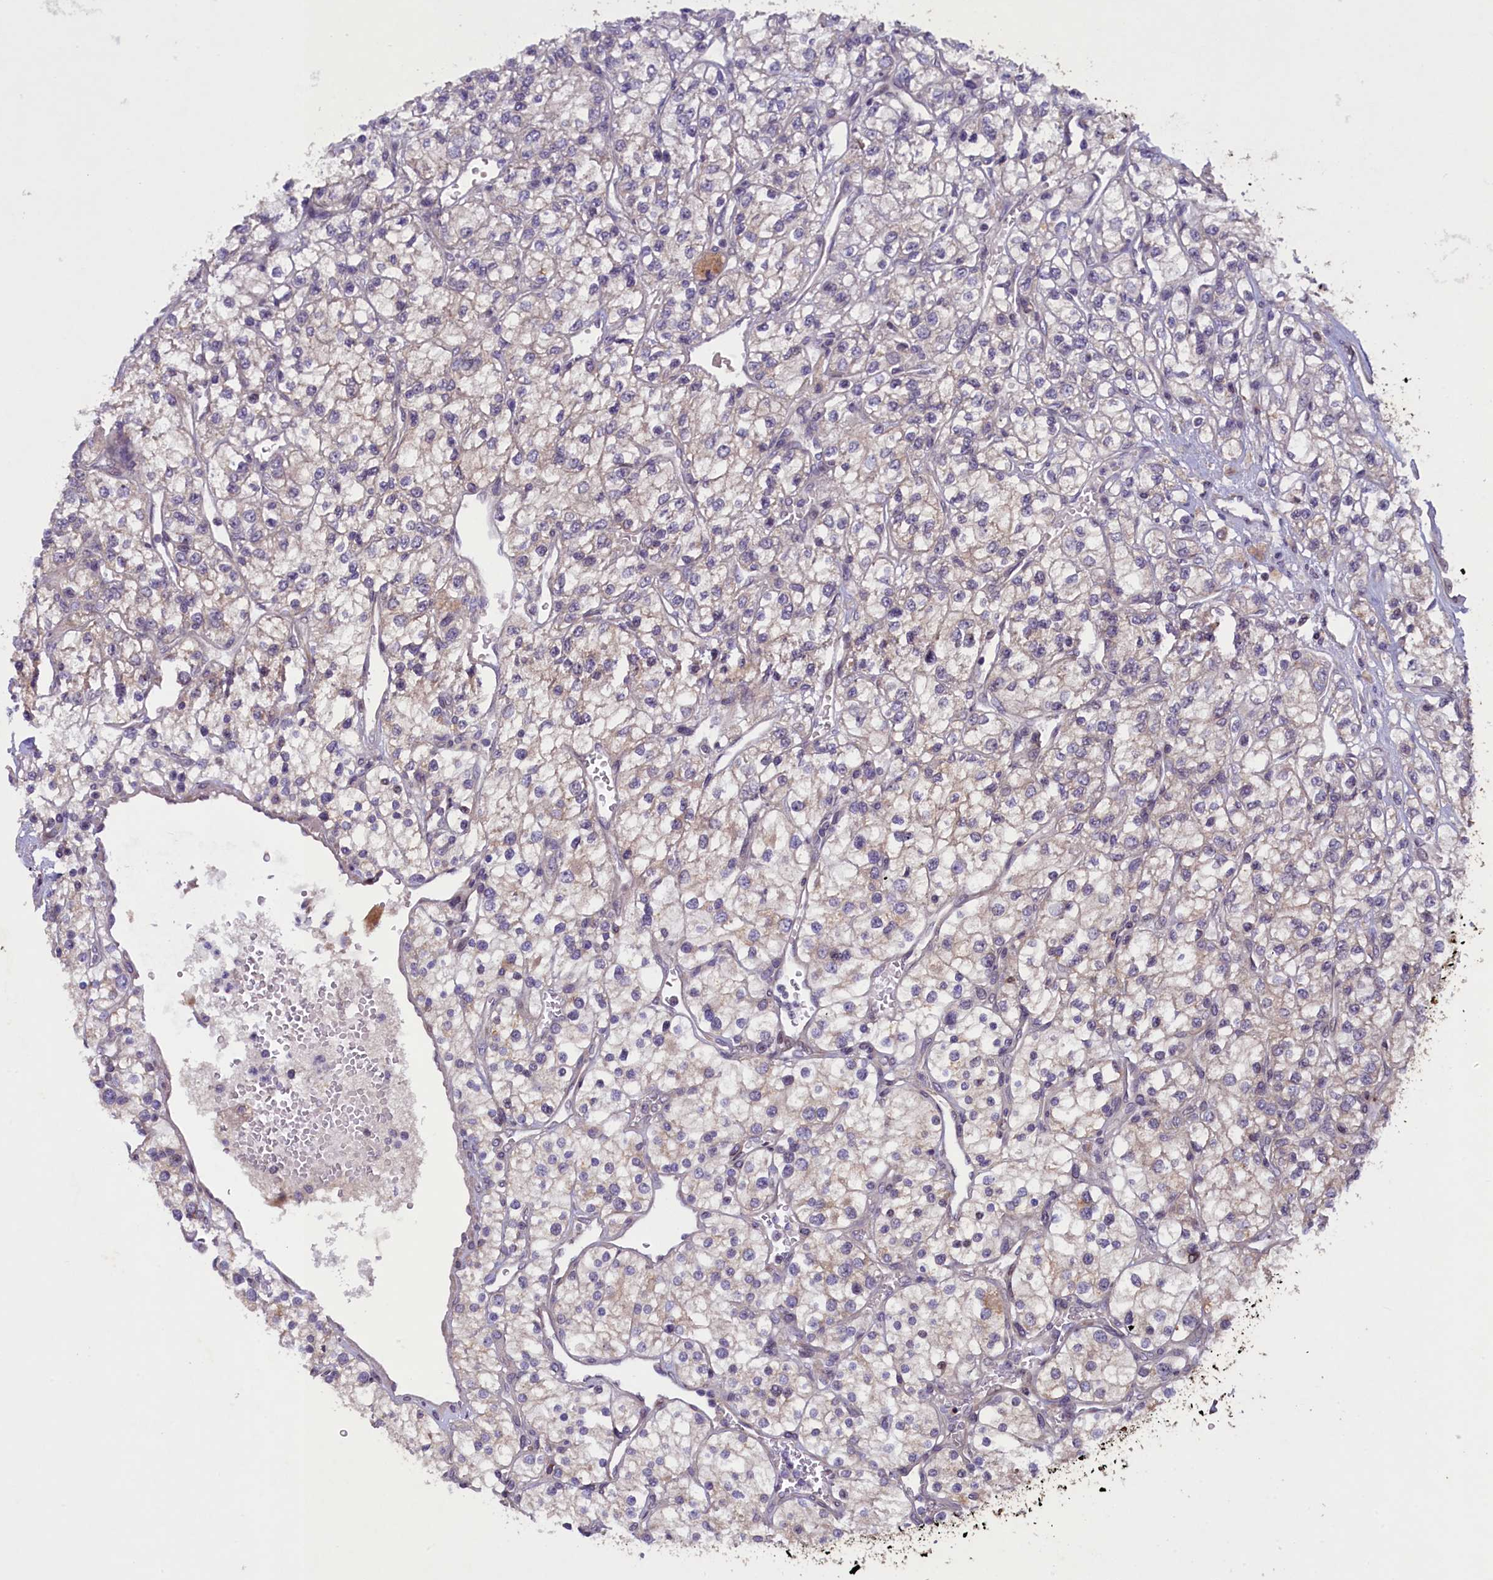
{"staining": {"intensity": "negative", "quantity": "none", "location": "none"}, "tissue": "renal cancer", "cell_type": "Tumor cells", "image_type": "cancer", "snomed": [{"axis": "morphology", "description": "Adenocarcinoma, NOS"}, {"axis": "topography", "description": "Kidney"}], "caption": "This is a image of IHC staining of renal adenocarcinoma, which shows no positivity in tumor cells. The staining was performed using DAB to visualize the protein expression in brown, while the nuclei were stained in blue with hematoxylin (Magnification: 20x).", "gene": "MAN2C1", "patient": {"sex": "male", "age": 80}}